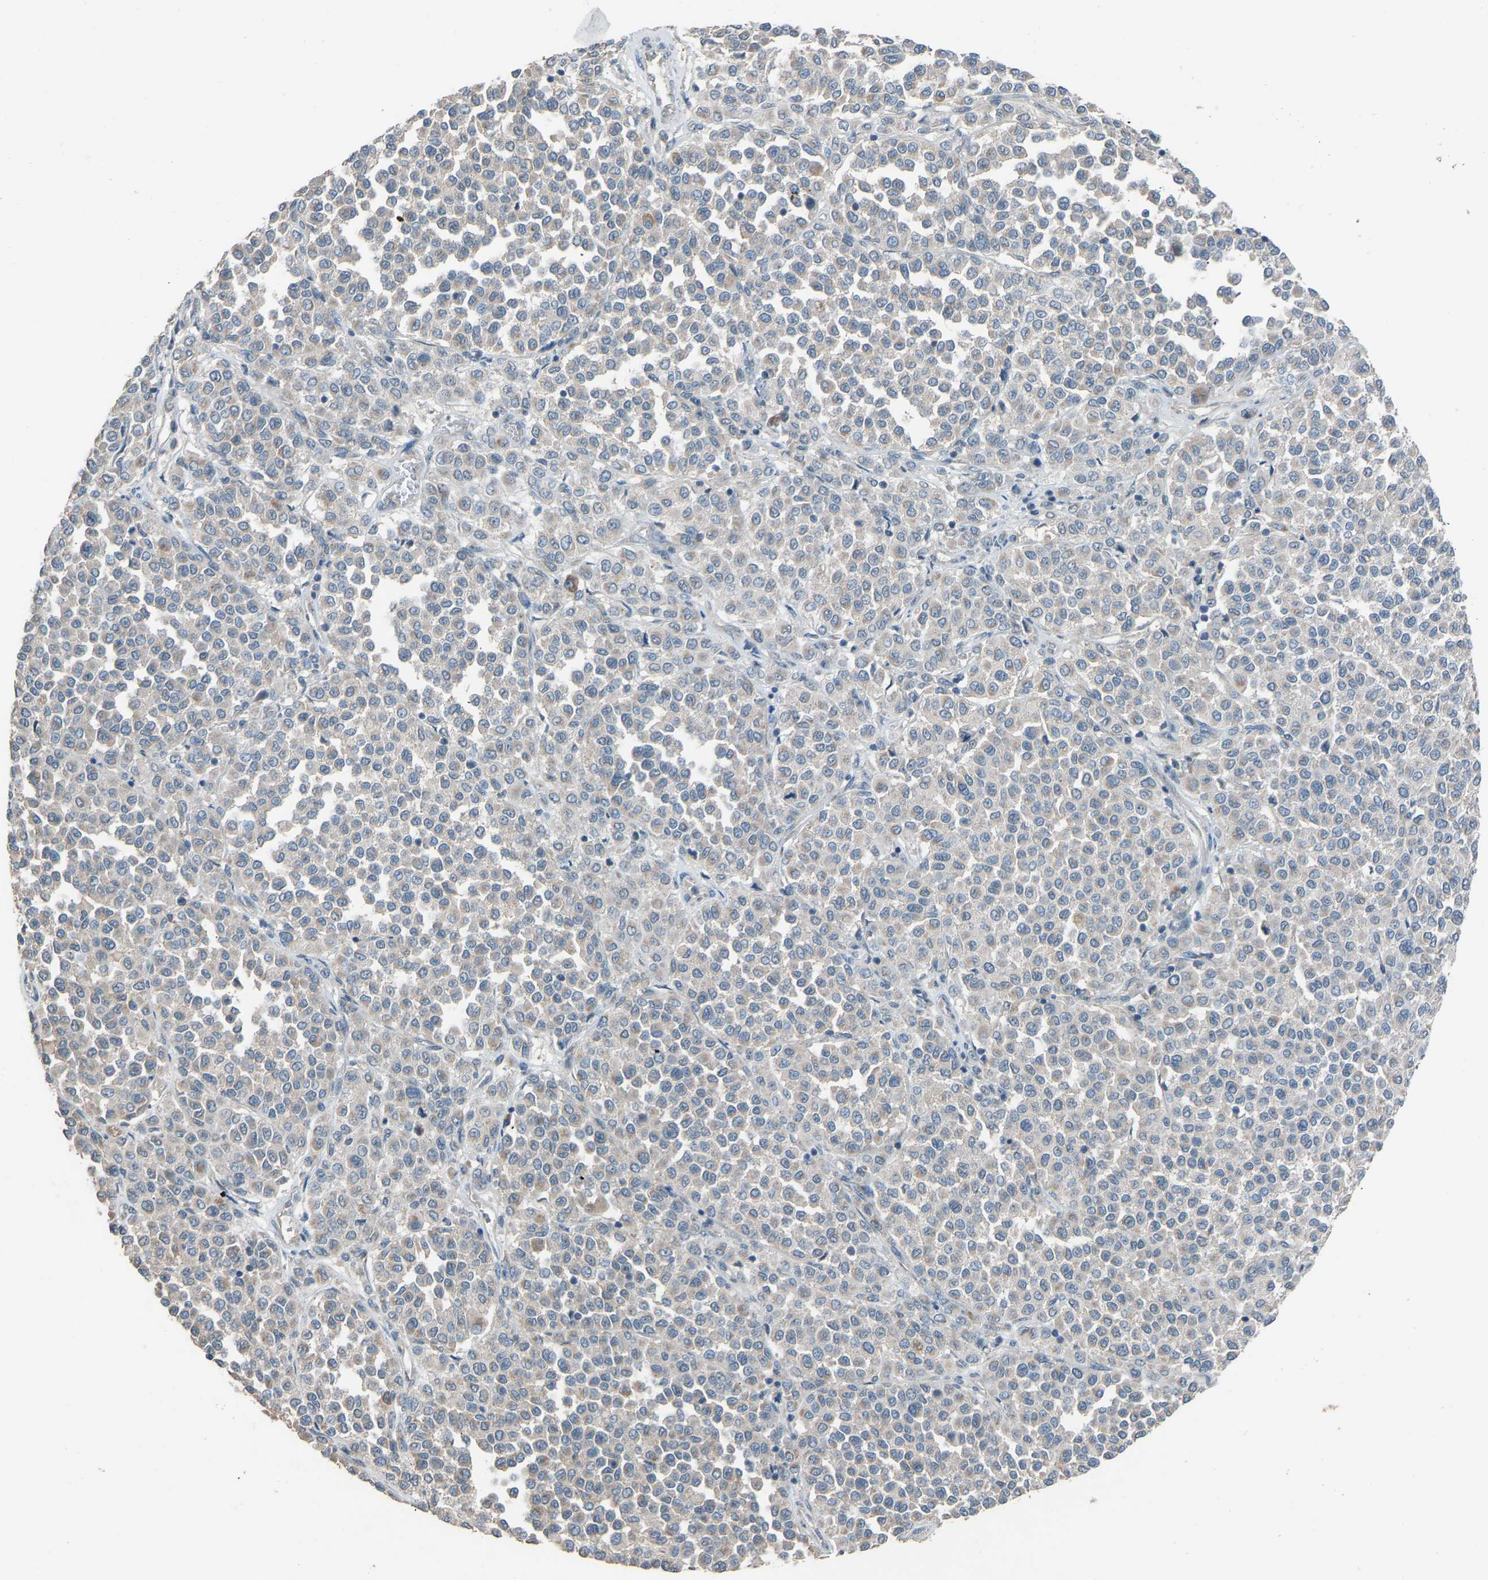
{"staining": {"intensity": "weak", "quantity": "<25%", "location": "cytoplasmic/membranous"}, "tissue": "melanoma", "cell_type": "Tumor cells", "image_type": "cancer", "snomed": [{"axis": "morphology", "description": "Malignant melanoma, Metastatic site"}, {"axis": "topography", "description": "Pancreas"}], "caption": "The histopathology image displays no staining of tumor cells in malignant melanoma (metastatic site).", "gene": "TGFBR3", "patient": {"sex": "female", "age": 30}}